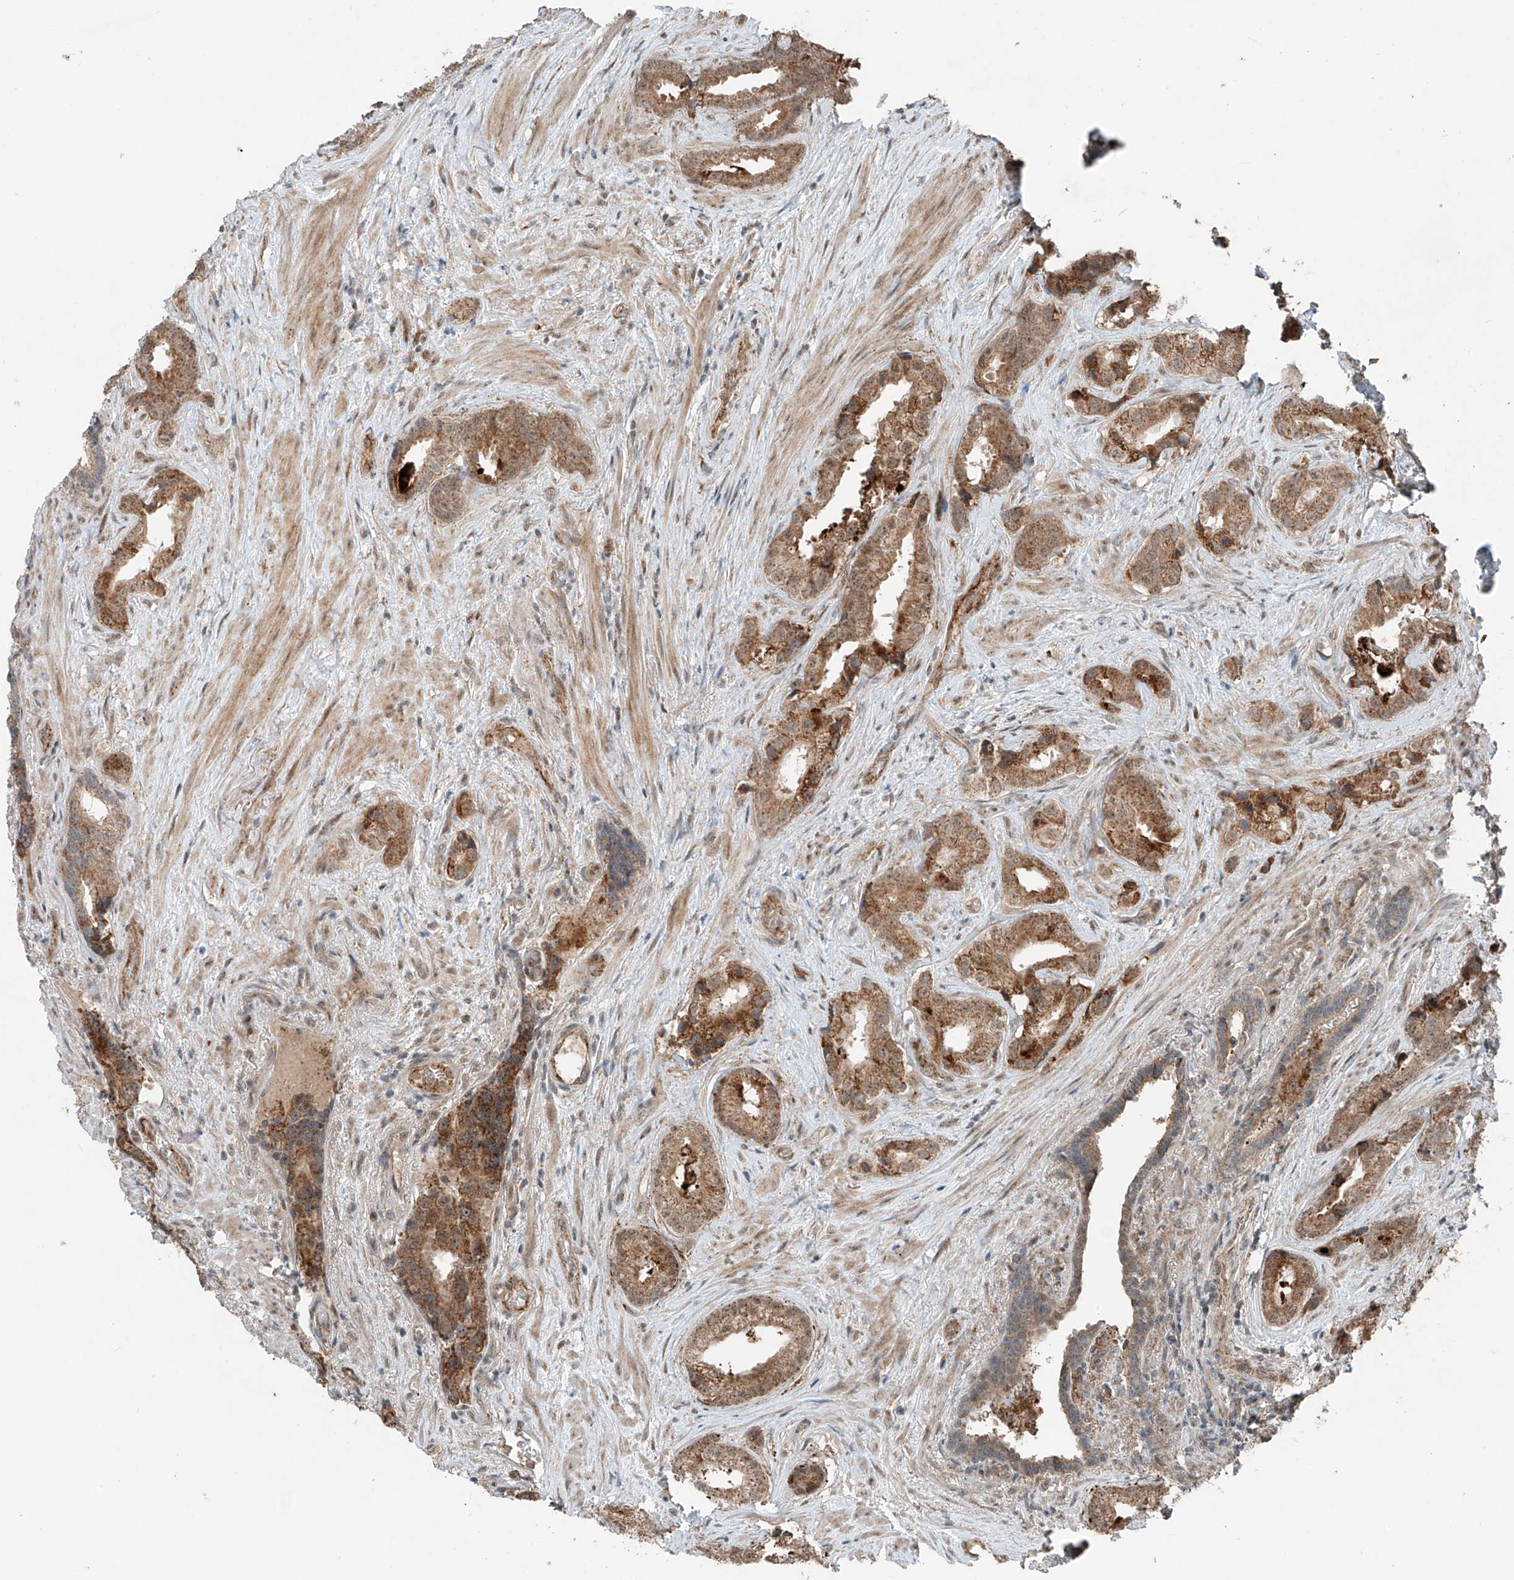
{"staining": {"intensity": "moderate", "quantity": ">75%", "location": "cytoplasmic/membranous"}, "tissue": "prostate cancer", "cell_type": "Tumor cells", "image_type": "cancer", "snomed": [{"axis": "morphology", "description": "Adenocarcinoma, Low grade"}, {"axis": "topography", "description": "Prostate"}], "caption": "The immunohistochemical stain labels moderate cytoplasmic/membranous expression in tumor cells of adenocarcinoma (low-grade) (prostate) tissue. (Brightfield microscopy of DAB IHC at high magnification).", "gene": "ZNF620", "patient": {"sex": "male", "age": 71}}